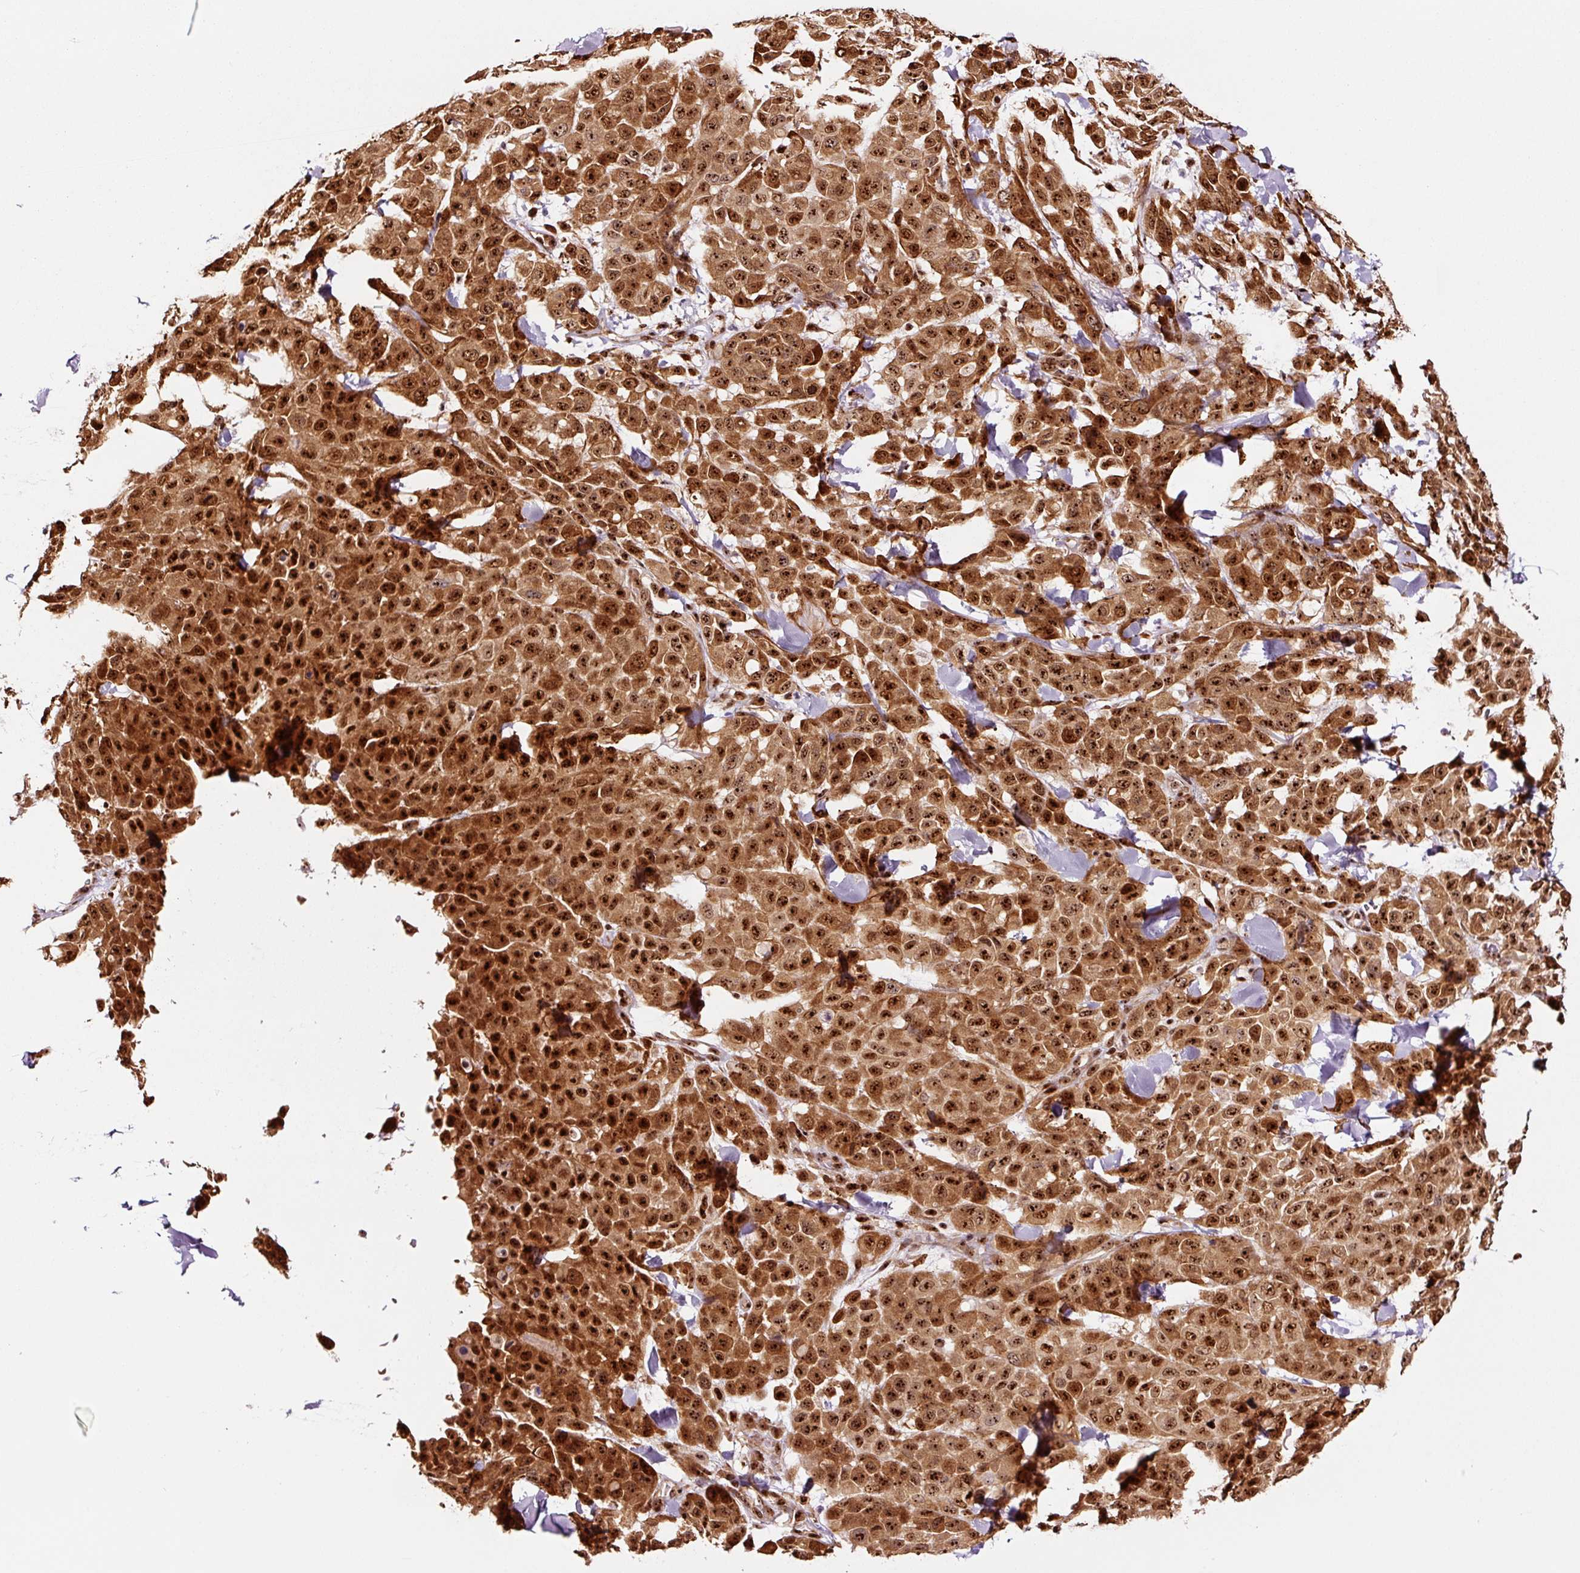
{"staining": {"intensity": "strong", "quantity": ">75%", "location": "cytoplasmic/membranous,nuclear"}, "tissue": "melanoma", "cell_type": "Tumor cells", "image_type": "cancer", "snomed": [{"axis": "morphology", "description": "Malignant melanoma, Metastatic site"}, {"axis": "topography", "description": "Skin"}], "caption": "Melanoma stained with DAB immunohistochemistry (IHC) exhibits high levels of strong cytoplasmic/membranous and nuclear expression in about >75% of tumor cells. The staining was performed using DAB (3,3'-diaminobenzidine), with brown indicating positive protein expression. Nuclei are stained blue with hematoxylin.", "gene": "GNL3", "patient": {"sex": "female", "age": 81}}